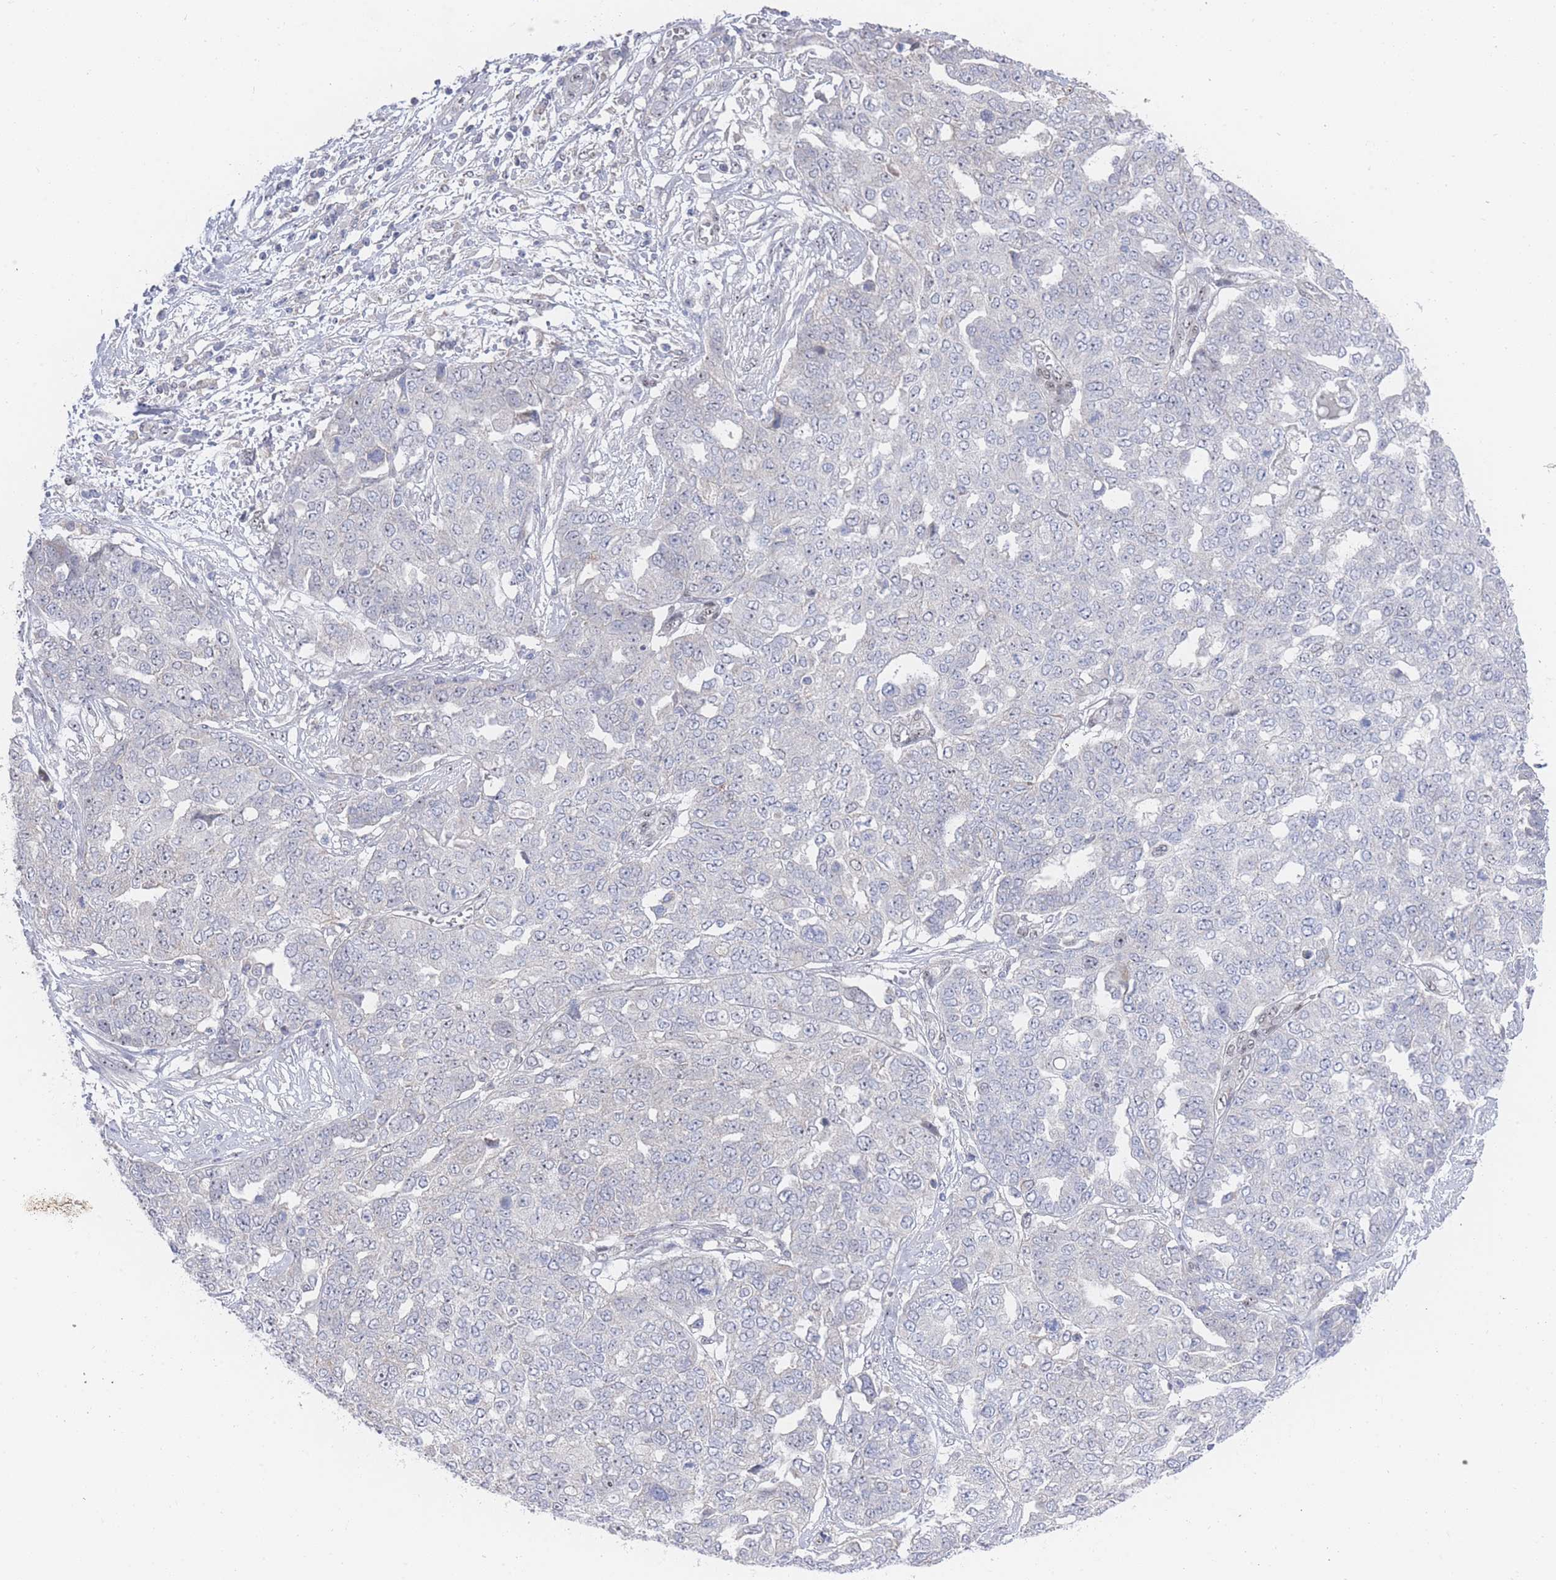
{"staining": {"intensity": "negative", "quantity": "none", "location": "none"}, "tissue": "ovarian cancer", "cell_type": "Tumor cells", "image_type": "cancer", "snomed": [{"axis": "morphology", "description": "Cystadenocarcinoma, serous, NOS"}, {"axis": "topography", "description": "Soft tissue"}, {"axis": "topography", "description": "Ovary"}], "caption": "DAB (3,3'-diaminobenzidine) immunohistochemical staining of serous cystadenocarcinoma (ovarian) shows no significant expression in tumor cells. (Brightfield microscopy of DAB (3,3'-diaminobenzidine) immunohistochemistry (IHC) at high magnification).", "gene": "ZNF142", "patient": {"sex": "female", "age": 57}}